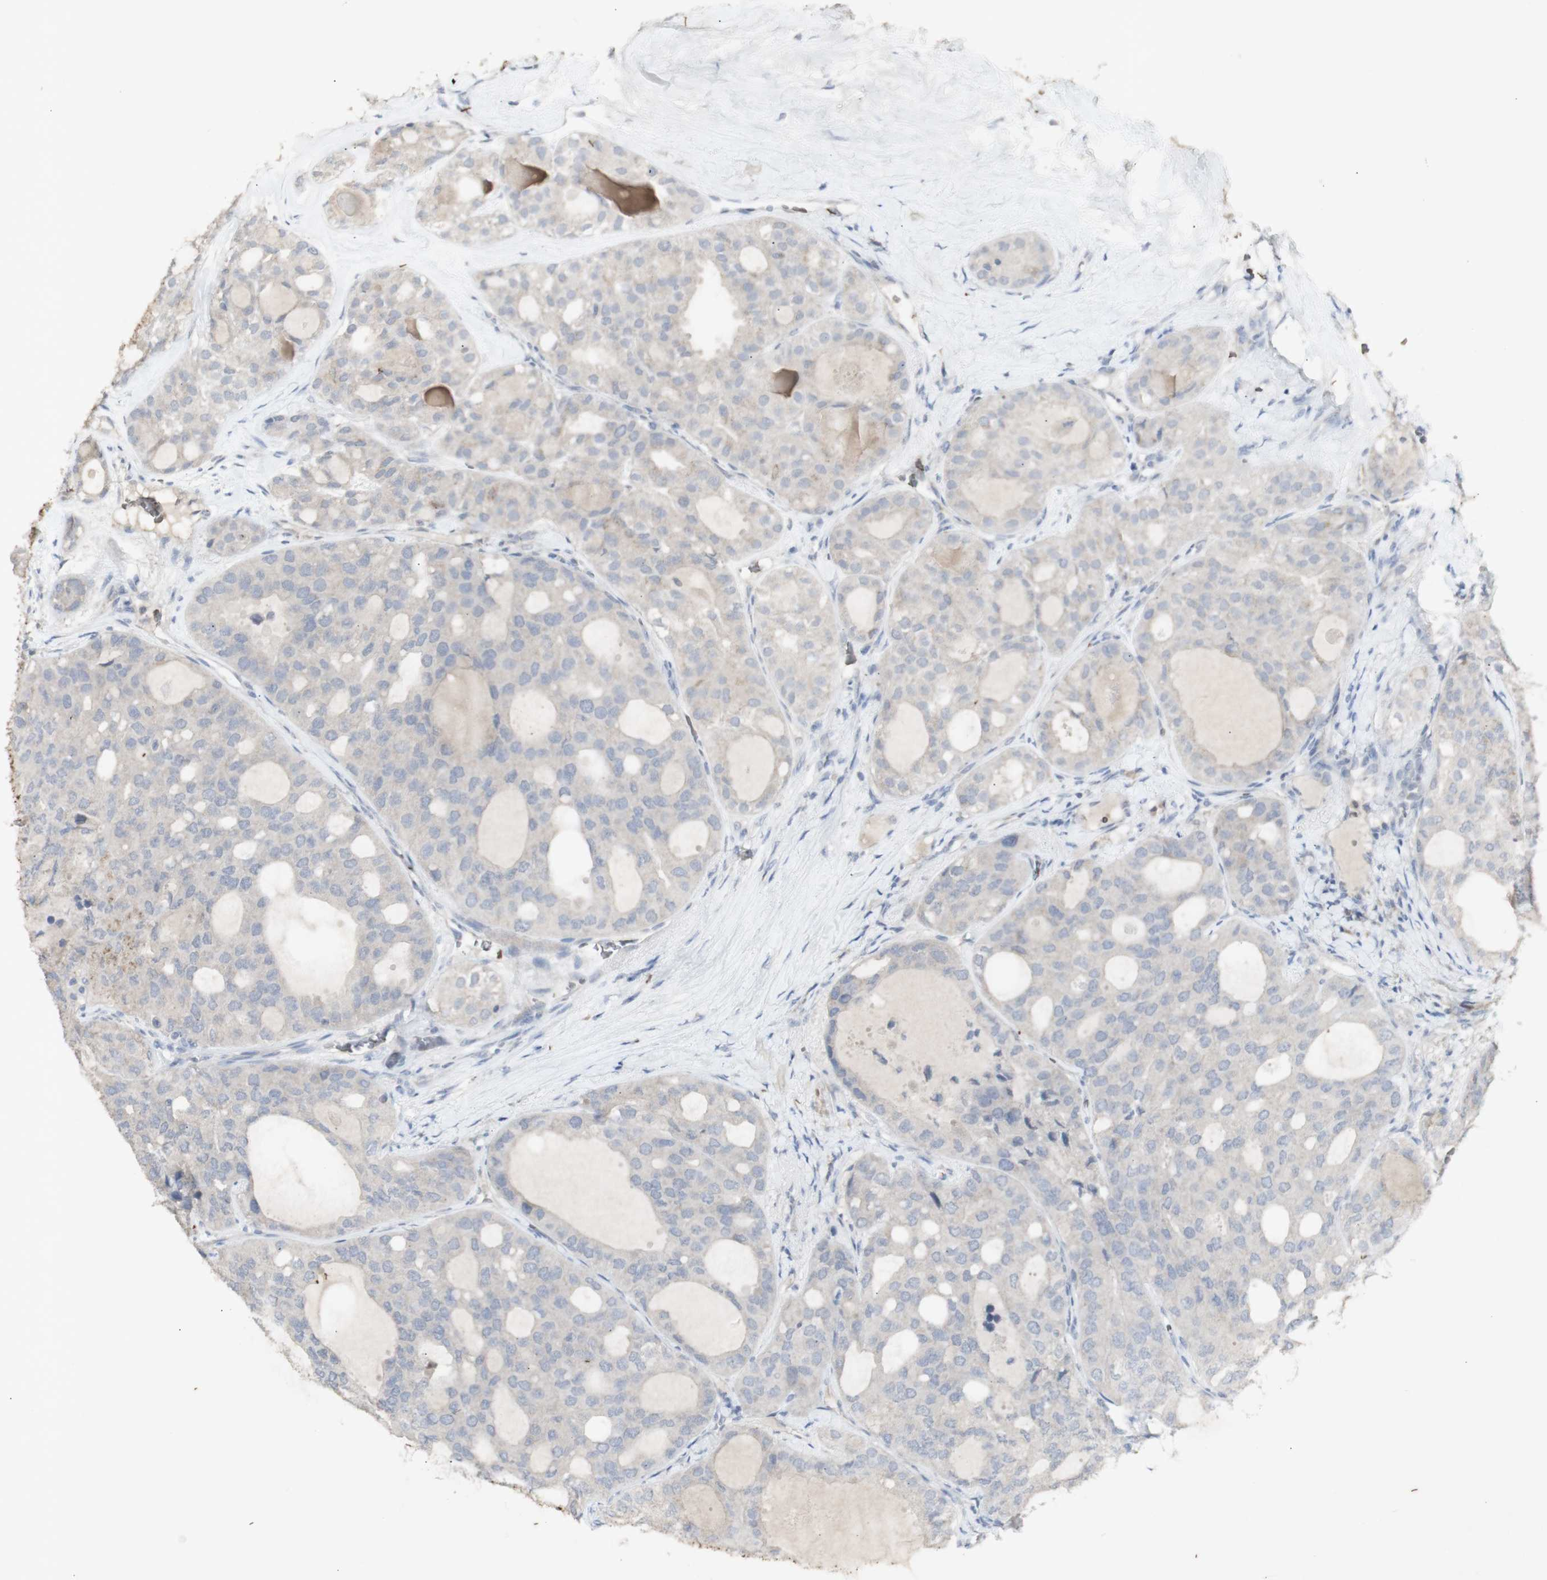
{"staining": {"intensity": "weak", "quantity": ">75%", "location": "cytoplasmic/membranous"}, "tissue": "thyroid cancer", "cell_type": "Tumor cells", "image_type": "cancer", "snomed": [{"axis": "morphology", "description": "Follicular adenoma carcinoma, NOS"}, {"axis": "topography", "description": "Thyroid gland"}], "caption": "DAB immunohistochemical staining of human follicular adenoma carcinoma (thyroid) shows weak cytoplasmic/membranous protein staining in approximately >75% of tumor cells. (Stains: DAB in brown, nuclei in blue, Microscopy: brightfield microscopy at high magnification).", "gene": "INS", "patient": {"sex": "male", "age": 75}}